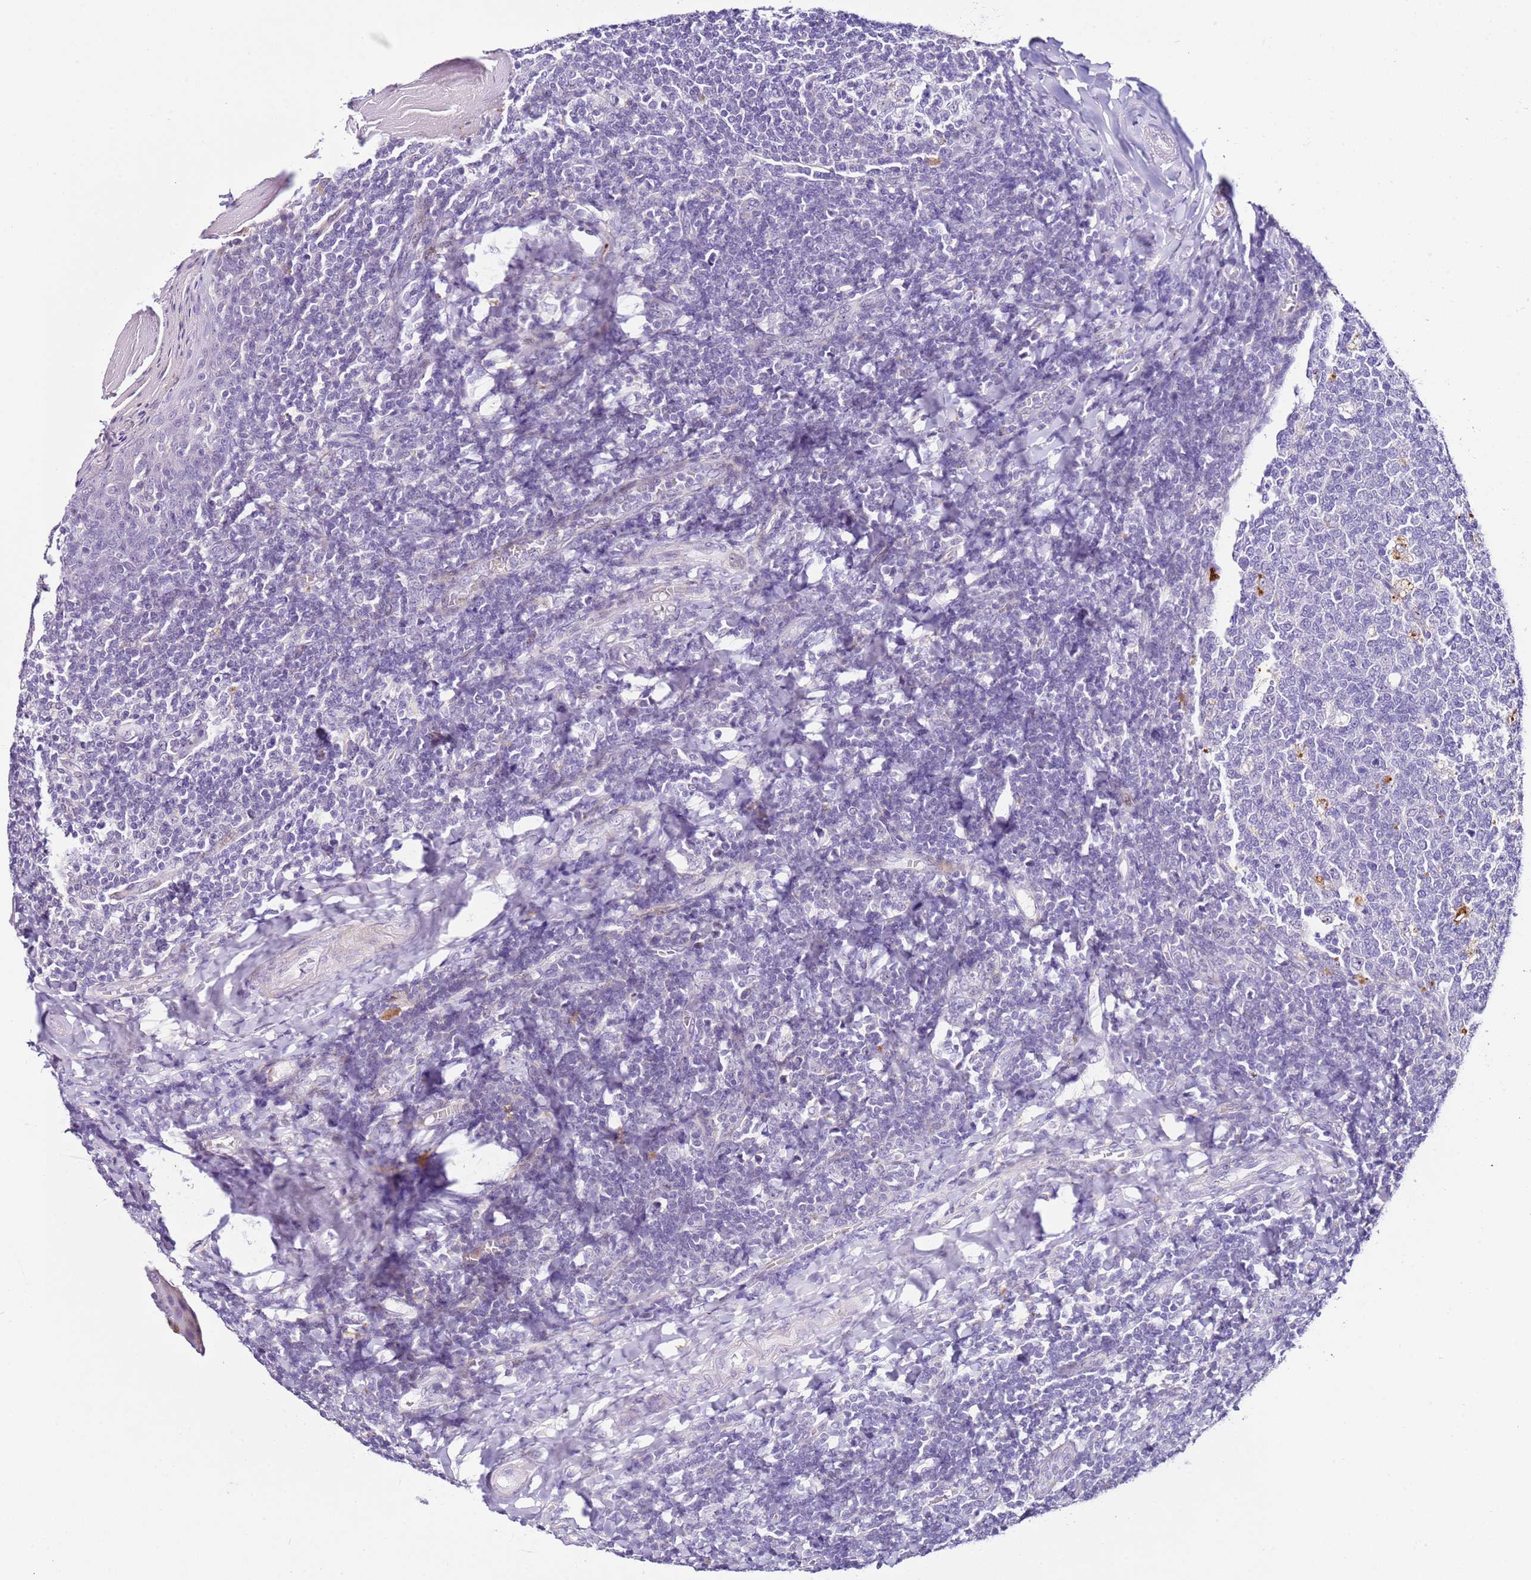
{"staining": {"intensity": "negative", "quantity": "none", "location": "none"}, "tissue": "tonsil", "cell_type": "Germinal center cells", "image_type": "normal", "snomed": [{"axis": "morphology", "description": "Normal tissue, NOS"}, {"axis": "topography", "description": "Tonsil"}], "caption": "This is a image of immunohistochemistry staining of benign tonsil, which shows no expression in germinal center cells.", "gene": "HGD", "patient": {"sex": "female", "age": 19}}